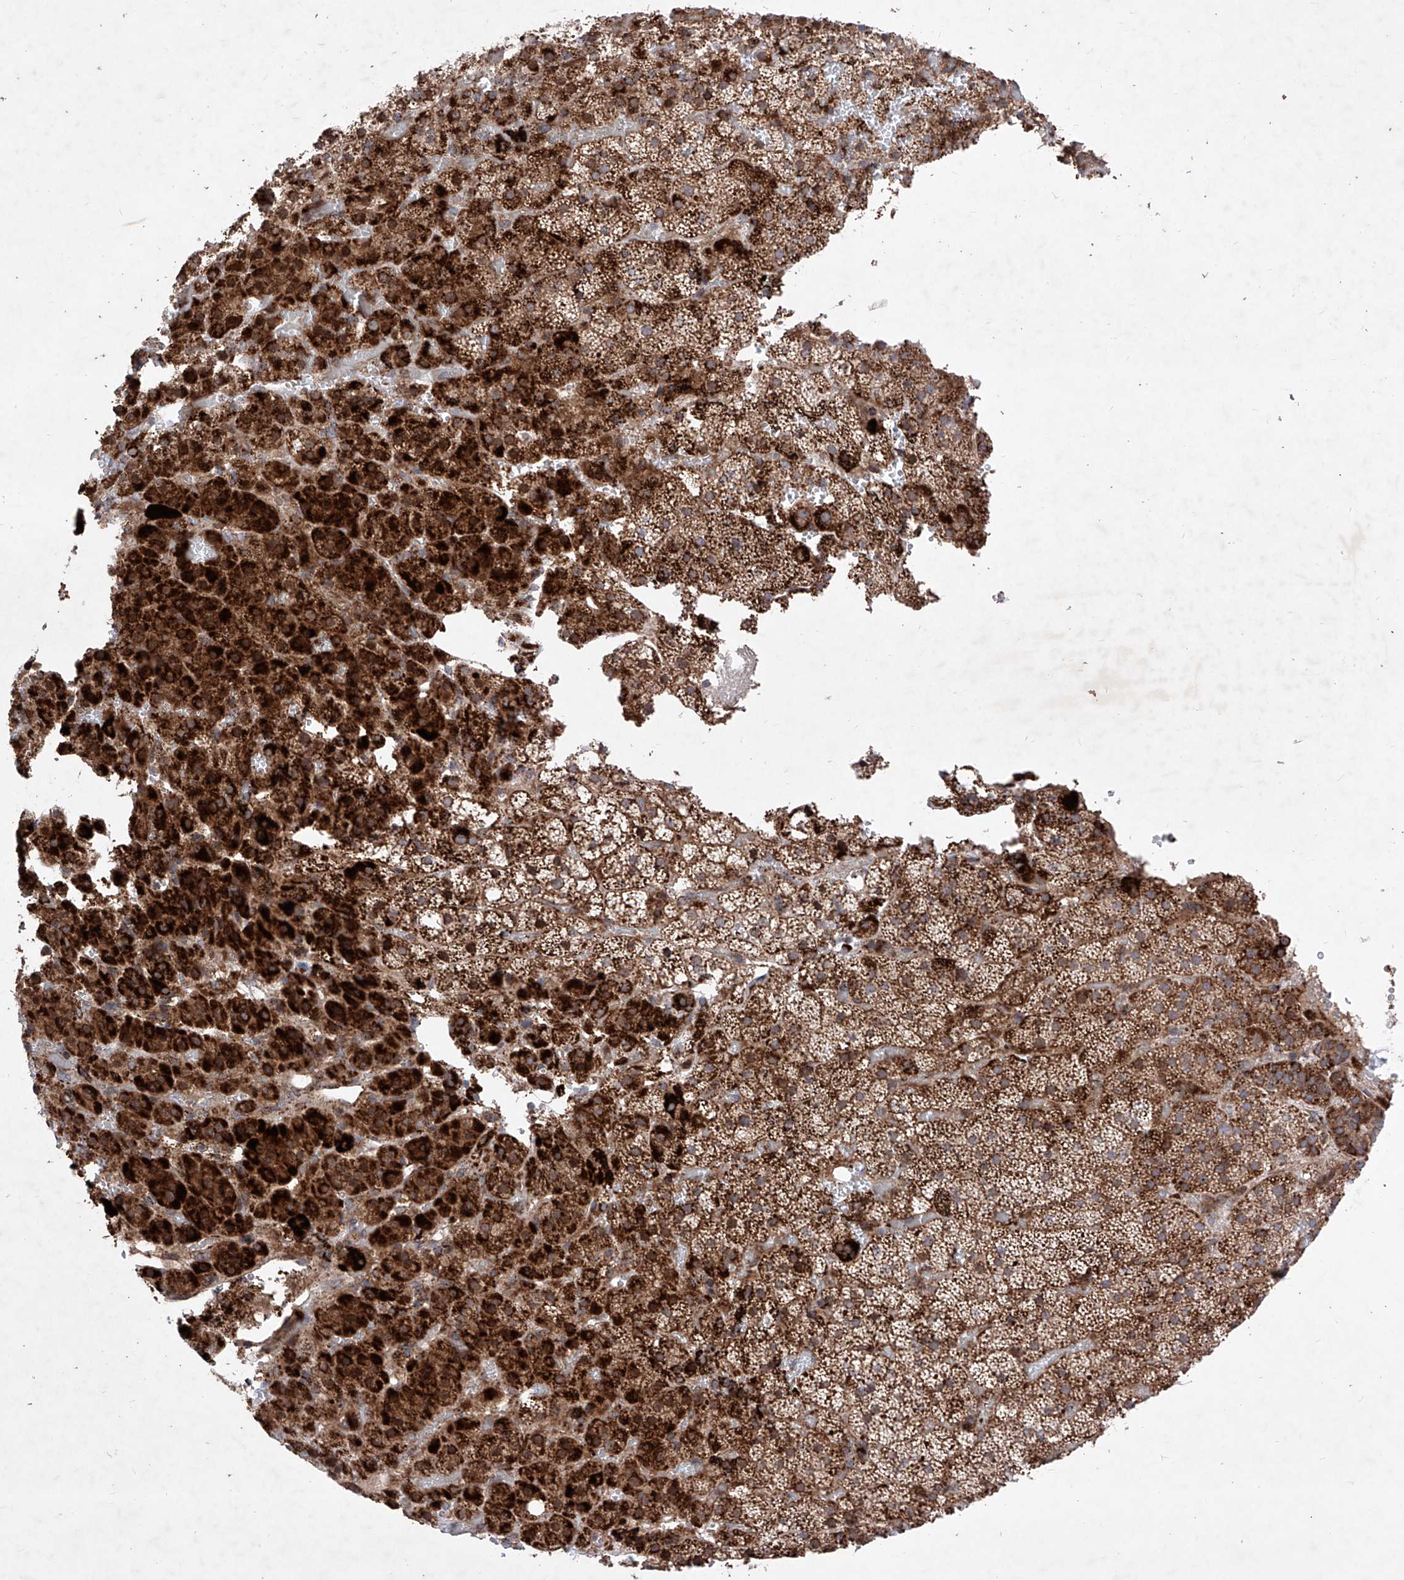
{"staining": {"intensity": "strong", "quantity": "25%-75%", "location": "cytoplasmic/membranous"}, "tissue": "adrenal gland", "cell_type": "Glandular cells", "image_type": "normal", "snomed": [{"axis": "morphology", "description": "Normal tissue, NOS"}, {"axis": "topography", "description": "Adrenal gland"}], "caption": "Glandular cells reveal high levels of strong cytoplasmic/membranous positivity in approximately 25%-75% of cells in unremarkable human adrenal gland. The staining is performed using DAB (3,3'-diaminobenzidine) brown chromogen to label protein expression. The nuclei are counter-stained blue using hematoxylin.", "gene": "SEMA6A", "patient": {"sex": "female", "age": 59}}